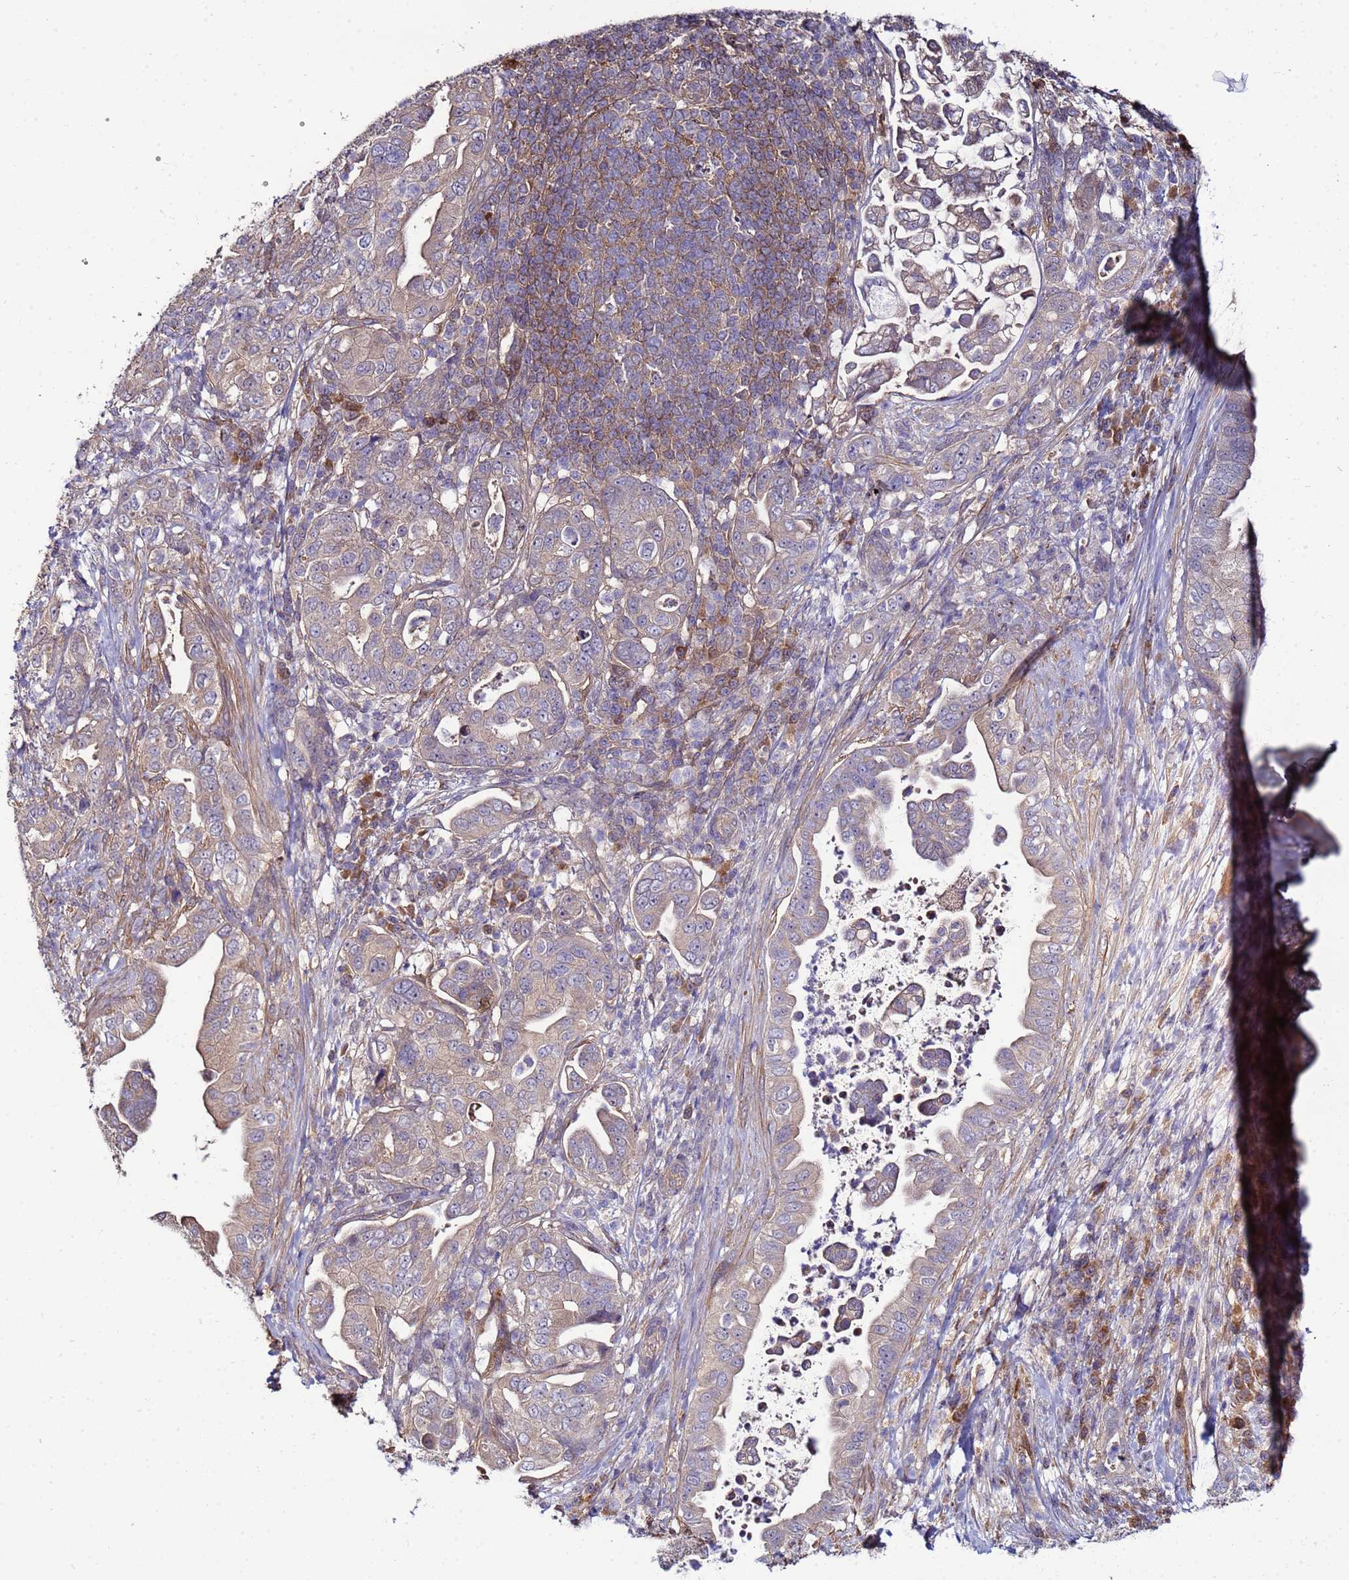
{"staining": {"intensity": "weak", "quantity": ">75%", "location": "cytoplasmic/membranous"}, "tissue": "pancreatic cancer", "cell_type": "Tumor cells", "image_type": "cancer", "snomed": [{"axis": "morphology", "description": "Normal tissue, NOS"}, {"axis": "morphology", "description": "Adenocarcinoma, NOS"}, {"axis": "topography", "description": "Lymph node"}, {"axis": "topography", "description": "Pancreas"}], "caption": "Immunohistochemistry image of pancreatic cancer (adenocarcinoma) stained for a protein (brown), which reveals low levels of weak cytoplasmic/membranous positivity in about >75% of tumor cells.", "gene": "NAXE", "patient": {"sex": "female", "age": 67}}